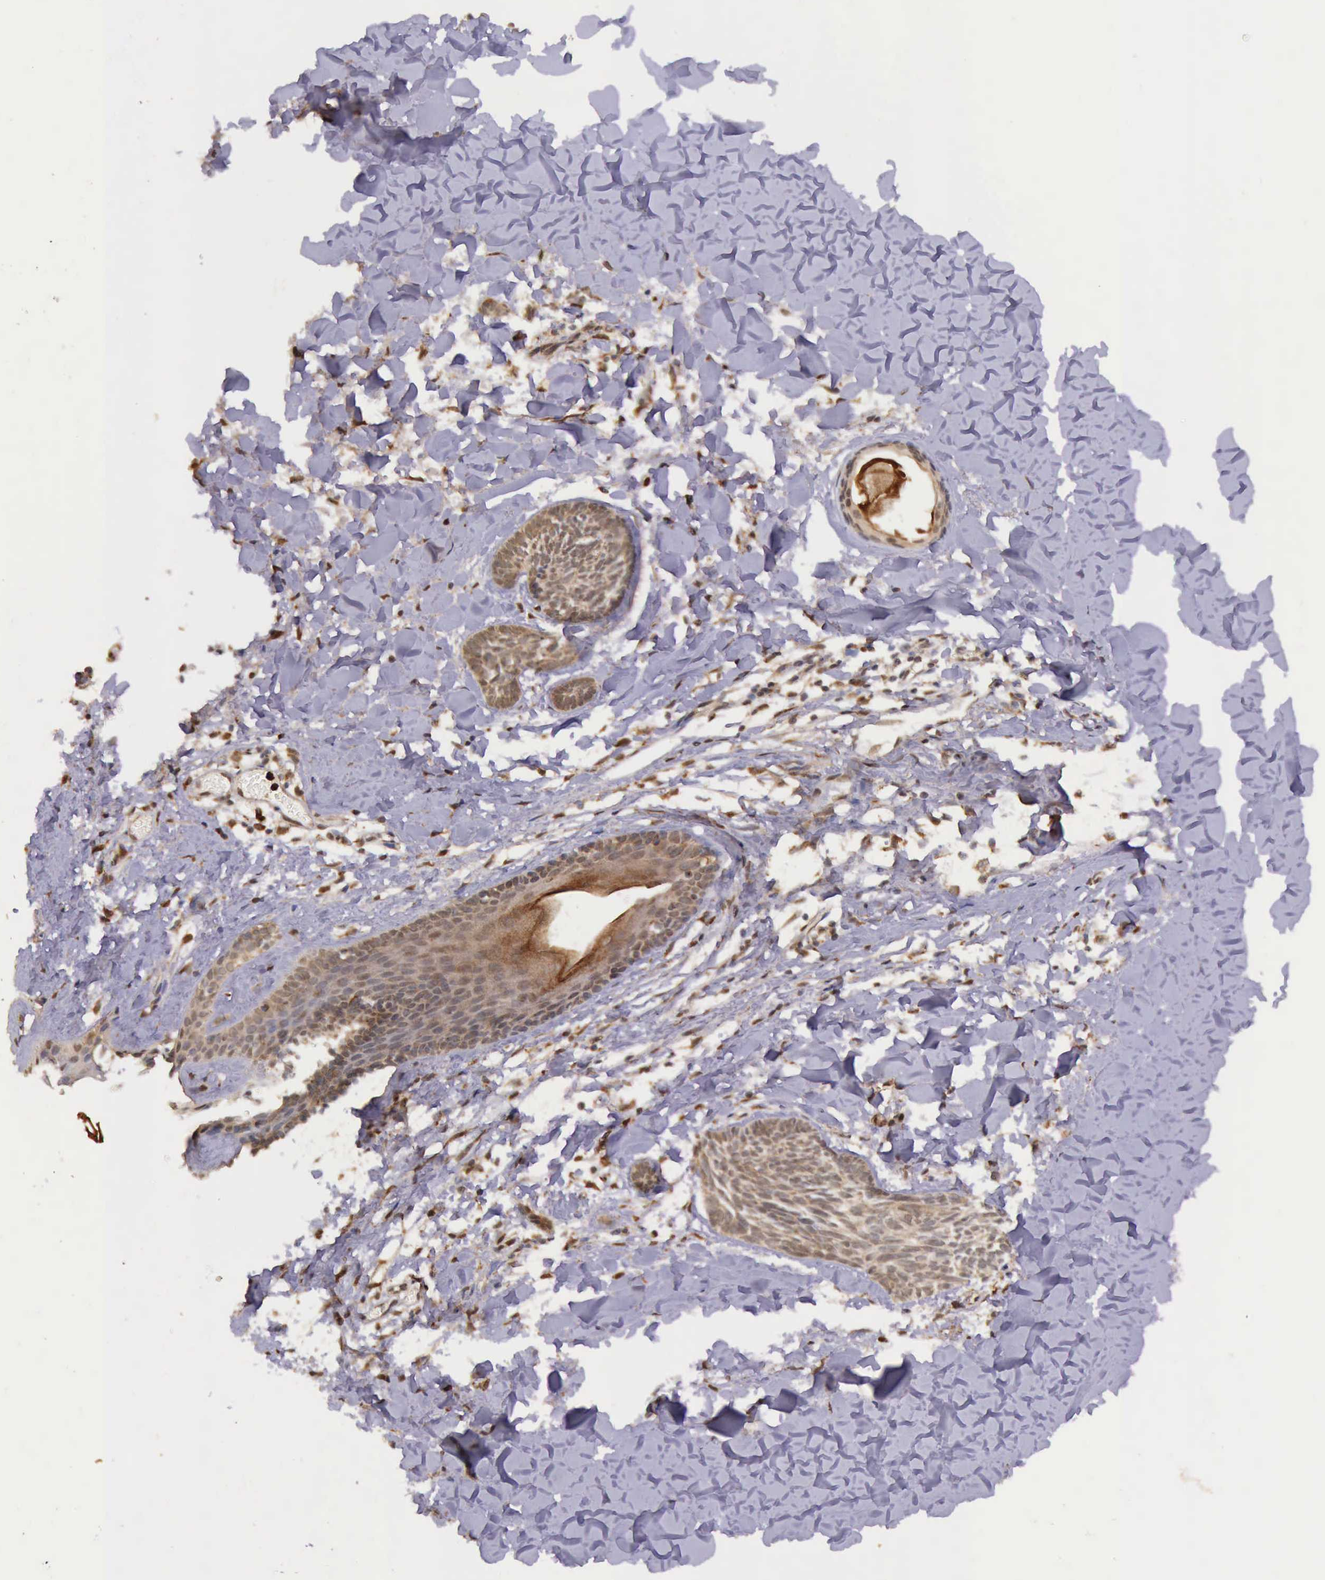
{"staining": {"intensity": "moderate", "quantity": "25%-75%", "location": "cytoplasmic/membranous"}, "tissue": "skin cancer", "cell_type": "Tumor cells", "image_type": "cancer", "snomed": [{"axis": "morphology", "description": "Basal cell carcinoma"}, {"axis": "topography", "description": "Skin"}], "caption": "An IHC image of neoplastic tissue is shown. Protein staining in brown highlights moderate cytoplasmic/membranous positivity in skin cancer (basal cell carcinoma) within tumor cells.", "gene": "ARMCX3", "patient": {"sex": "female", "age": 81}}